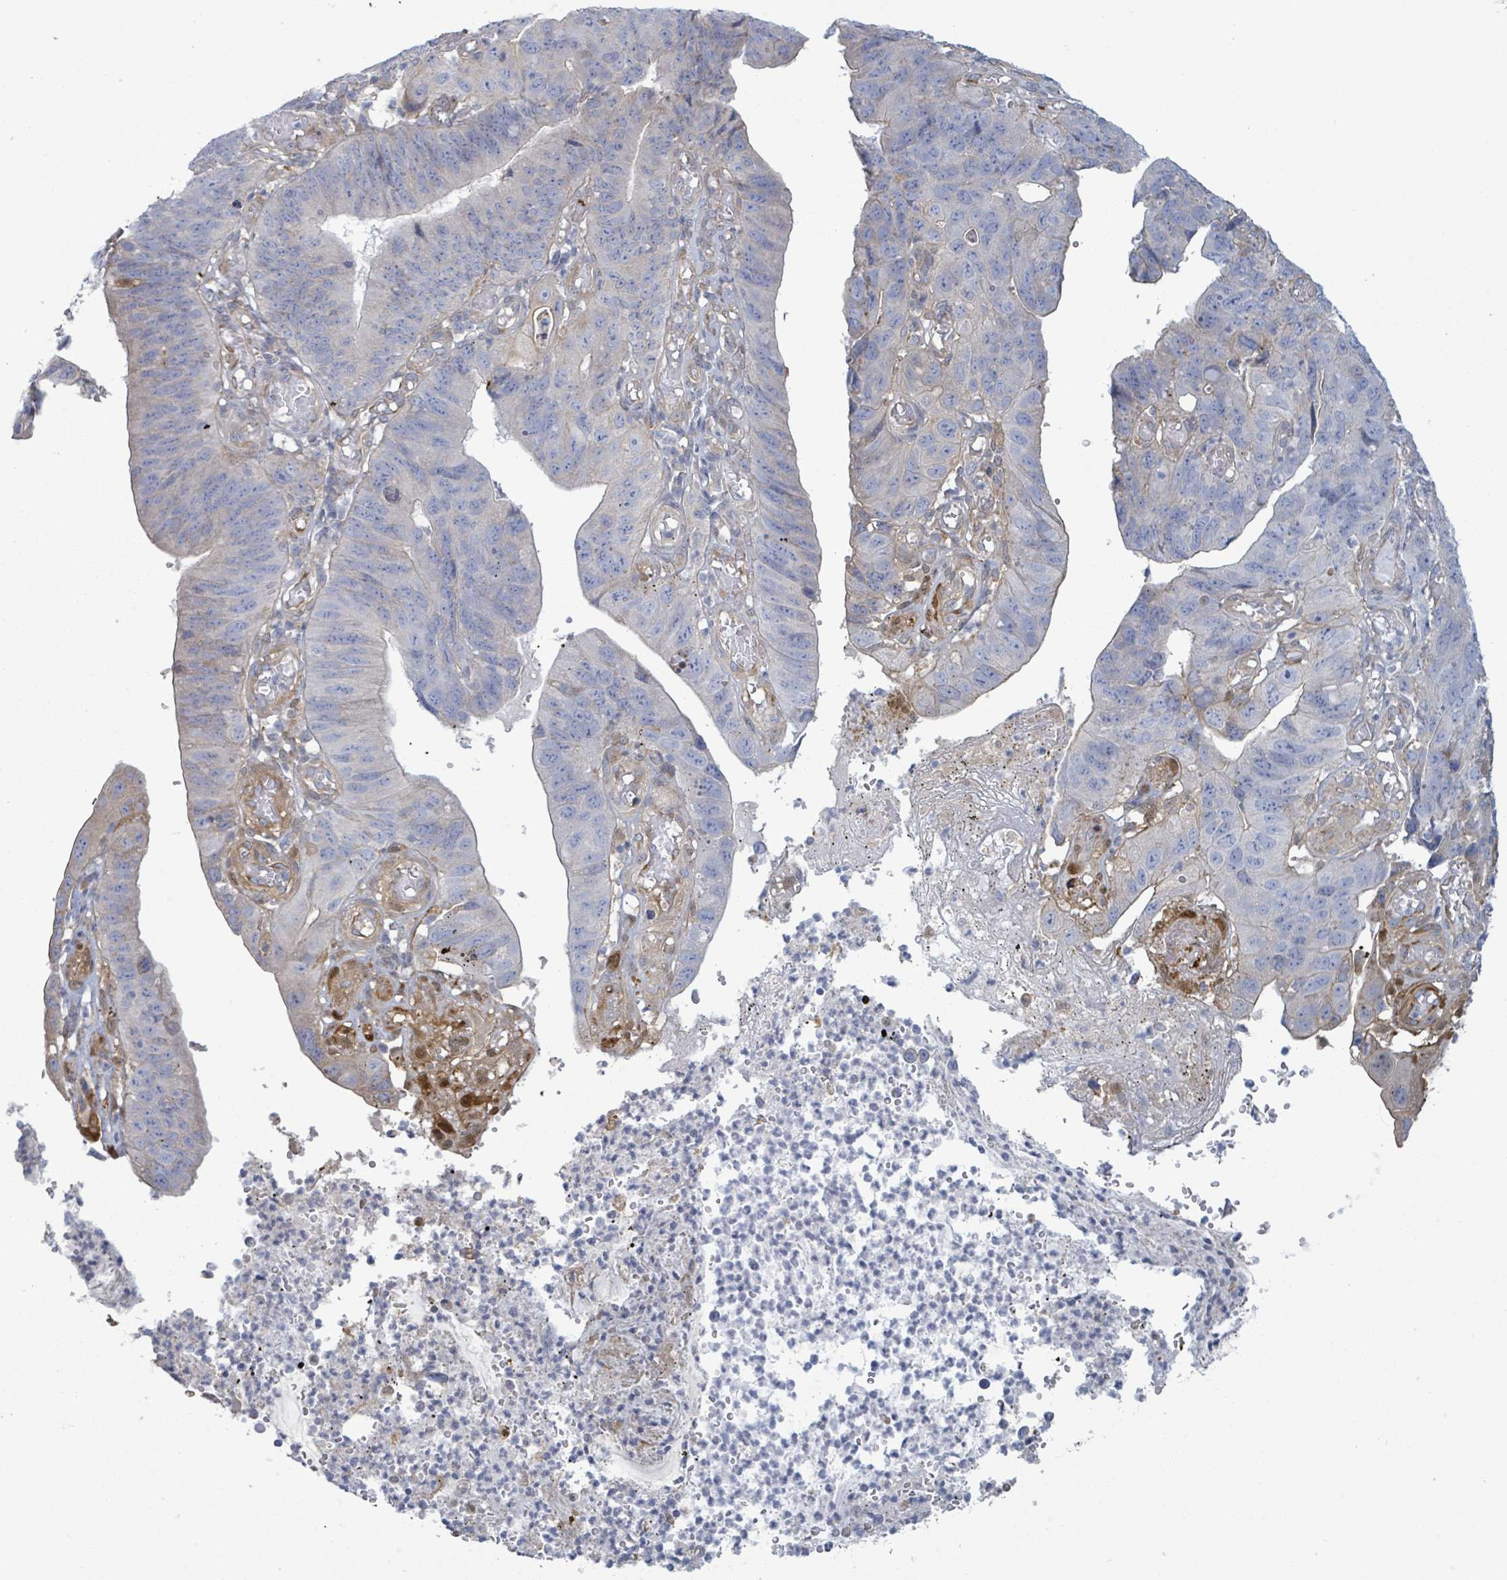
{"staining": {"intensity": "negative", "quantity": "none", "location": "none"}, "tissue": "stomach cancer", "cell_type": "Tumor cells", "image_type": "cancer", "snomed": [{"axis": "morphology", "description": "Adenocarcinoma, NOS"}, {"axis": "topography", "description": "Stomach"}], "caption": "Stomach cancer (adenocarcinoma) was stained to show a protein in brown. There is no significant positivity in tumor cells. (Brightfield microscopy of DAB immunohistochemistry (IHC) at high magnification).", "gene": "COL13A1", "patient": {"sex": "male", "age": 59}}